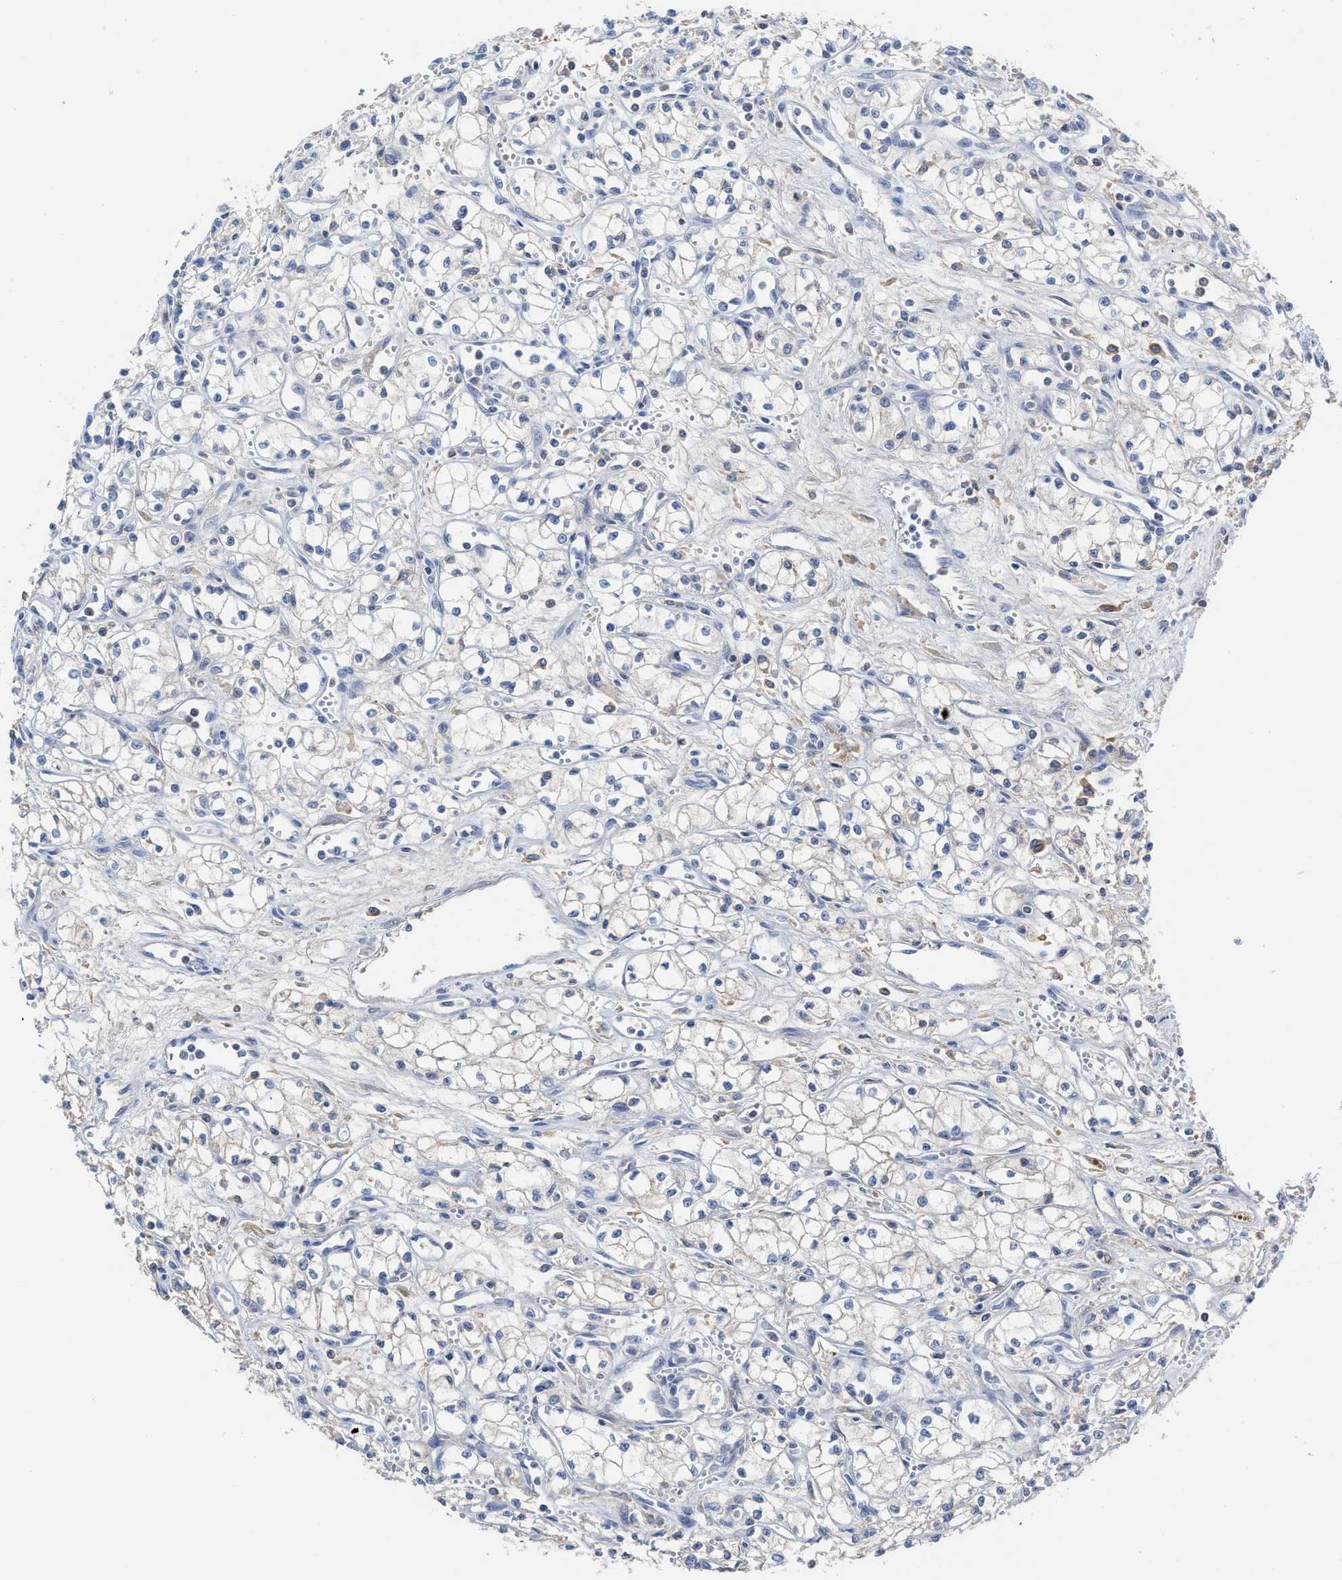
{"staining": {"intensity": "negative", "quantity": "none", "location": "none"}, "tissue": "renal cancer", "cell_type": "Tumor cells", "image_type": "cancer", "snomed": [{"axis": "morphology", "description": "Normal tissue, NOS"}, {"axis": "morphology", "description": "Adenocarcinoma, NOS"}, {"axis": "topography", "description": "Kidney"}], "caption": "The IHC micrograph has no significant expression in tumor cells of renal cancer tissue. (DAB (3,3'-diaminobenzidine) IHC visualized using brightfield microscopy, high magnification).", "gene": "C2", "patient": {"sex": "male", "age": 59}}